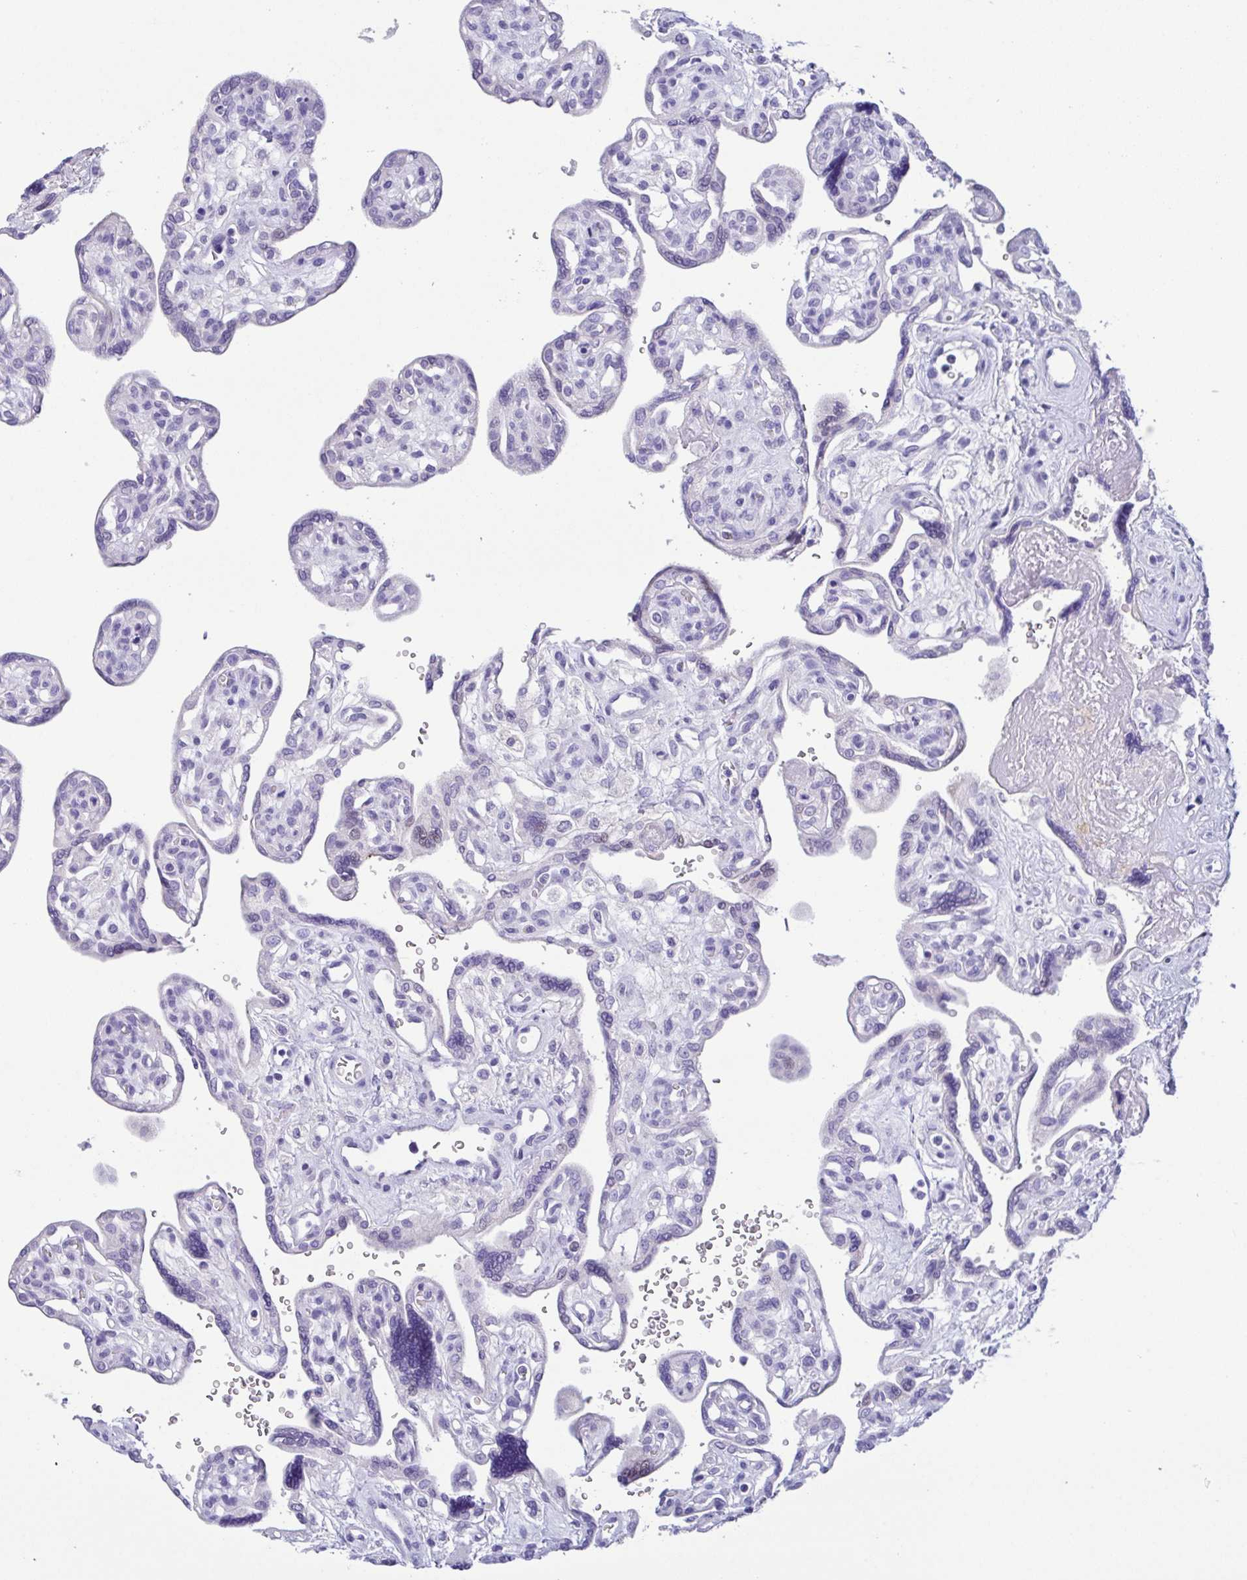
{"staining": {"intensity": "moderate", "quantity": "<25%", "location": "cytoplasmic/membranous"}, "tissue": "placenta", "cell_type": "Decidual cells", "image_type": "normal", "snomed": [{"axis": "morphology", "description": "Normal tissue, NOS"}, {"axis": "topography", "description": "Placenta"}], "caption": "An image showing moderate cytoplasmic/membranous expression in approximately <25% of decidual cells in unremarkable placenta, as visualized by brown immunohistochemical staining.", "gene": "FBXL20", "patient": {"sex": "female", "age": 39}}